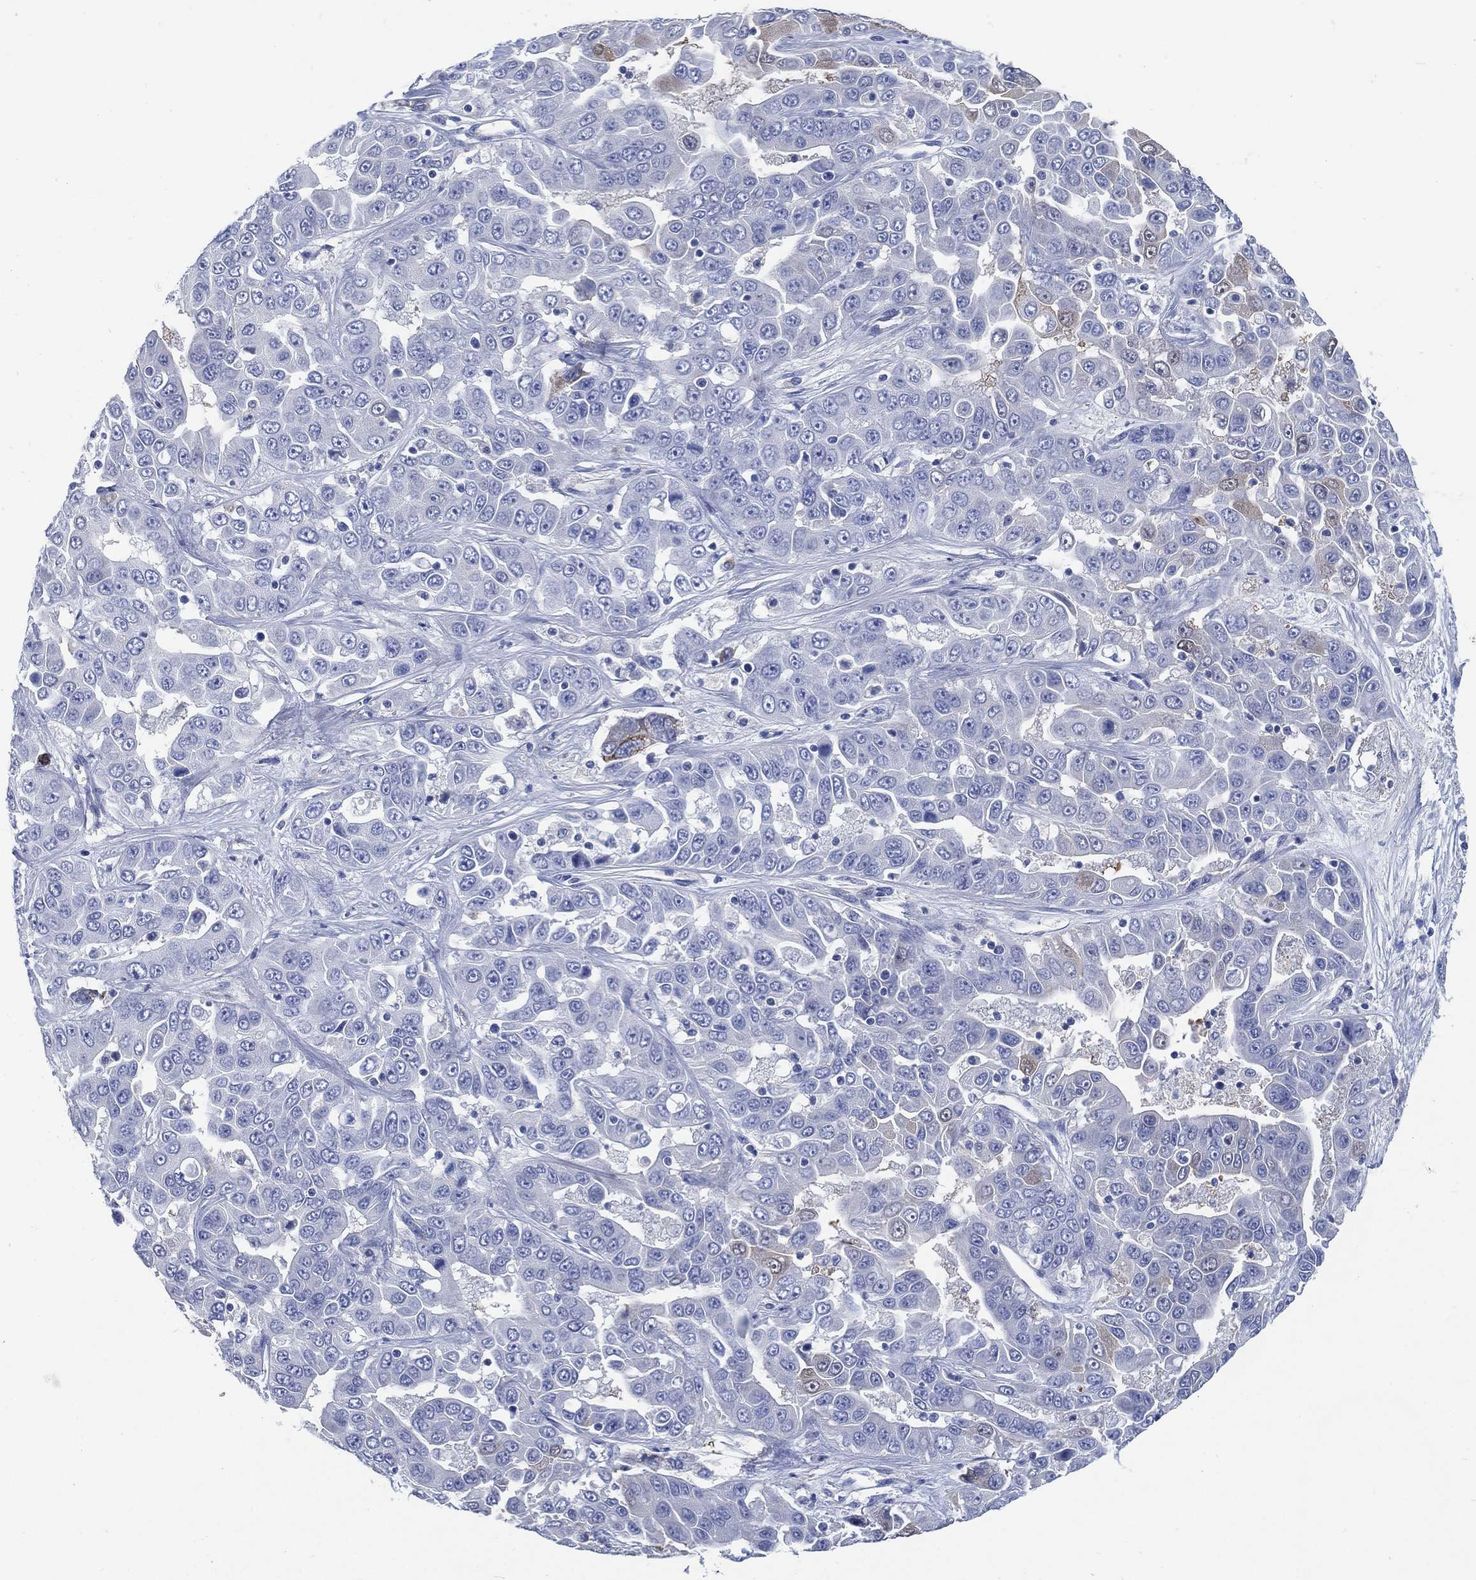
{"staining": {"intensity": "negative", "quantity": "none", "location": "none"}, "tissue": "liver cancer", "cell_type": "Tumor cells", "image_type": "cancer", "snomed": [{"axis": "morphology", "description": "Cholangiocarcinoma"}, {"axis": "topography", "description": "Liver"}], "caption": "Human cholangiocarcinoma (liver) stained for a protein using immunohistochemistry (IHC) shows no staining in tumor cells.", "gene": "C5orf46", "patient": {"sex": "female", "age": 52}}